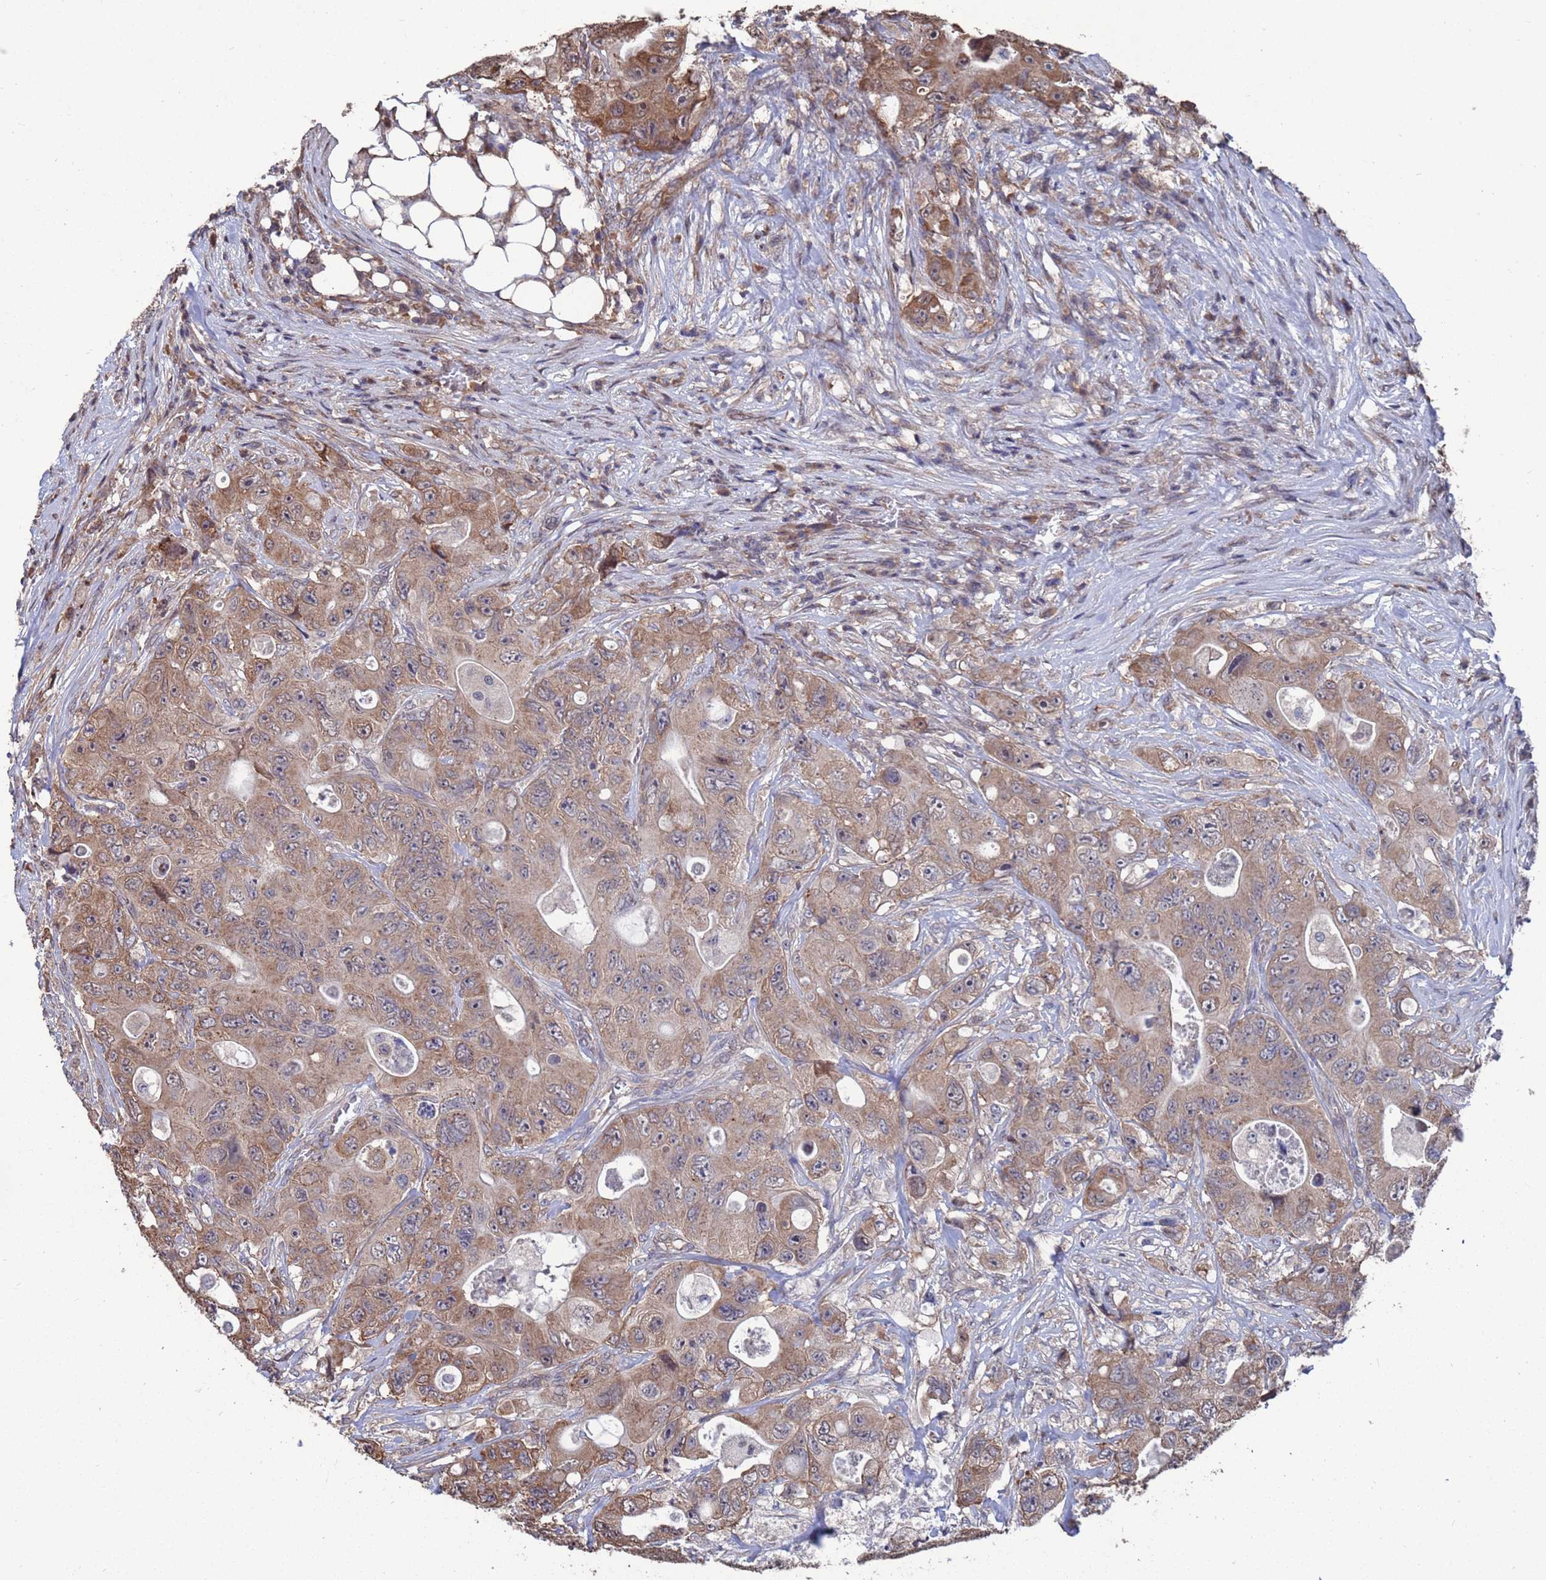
{"staining": {"intensity": "moderate", "quantity": ">75%", "location": "cytoplasmic/membranous"}, "tissue": "colorectal cancer", "cell_type": "Tumor cells", "image_type": "cancer", "snomed": [{"axis": "morphology", "description": "Adenocarcinoma, NOS"}, {"axis": "topography", "description": "Colon"}], "caption": "Immunohistochemical staining of colorectal cancer (adenocarcinoma) exhibits medium levels of moderate cytoplasmic/membranous positivity in about >75% of tumor cells.", "gene": "CFAP119", "patient": {"sex": "female", "age": 46}}